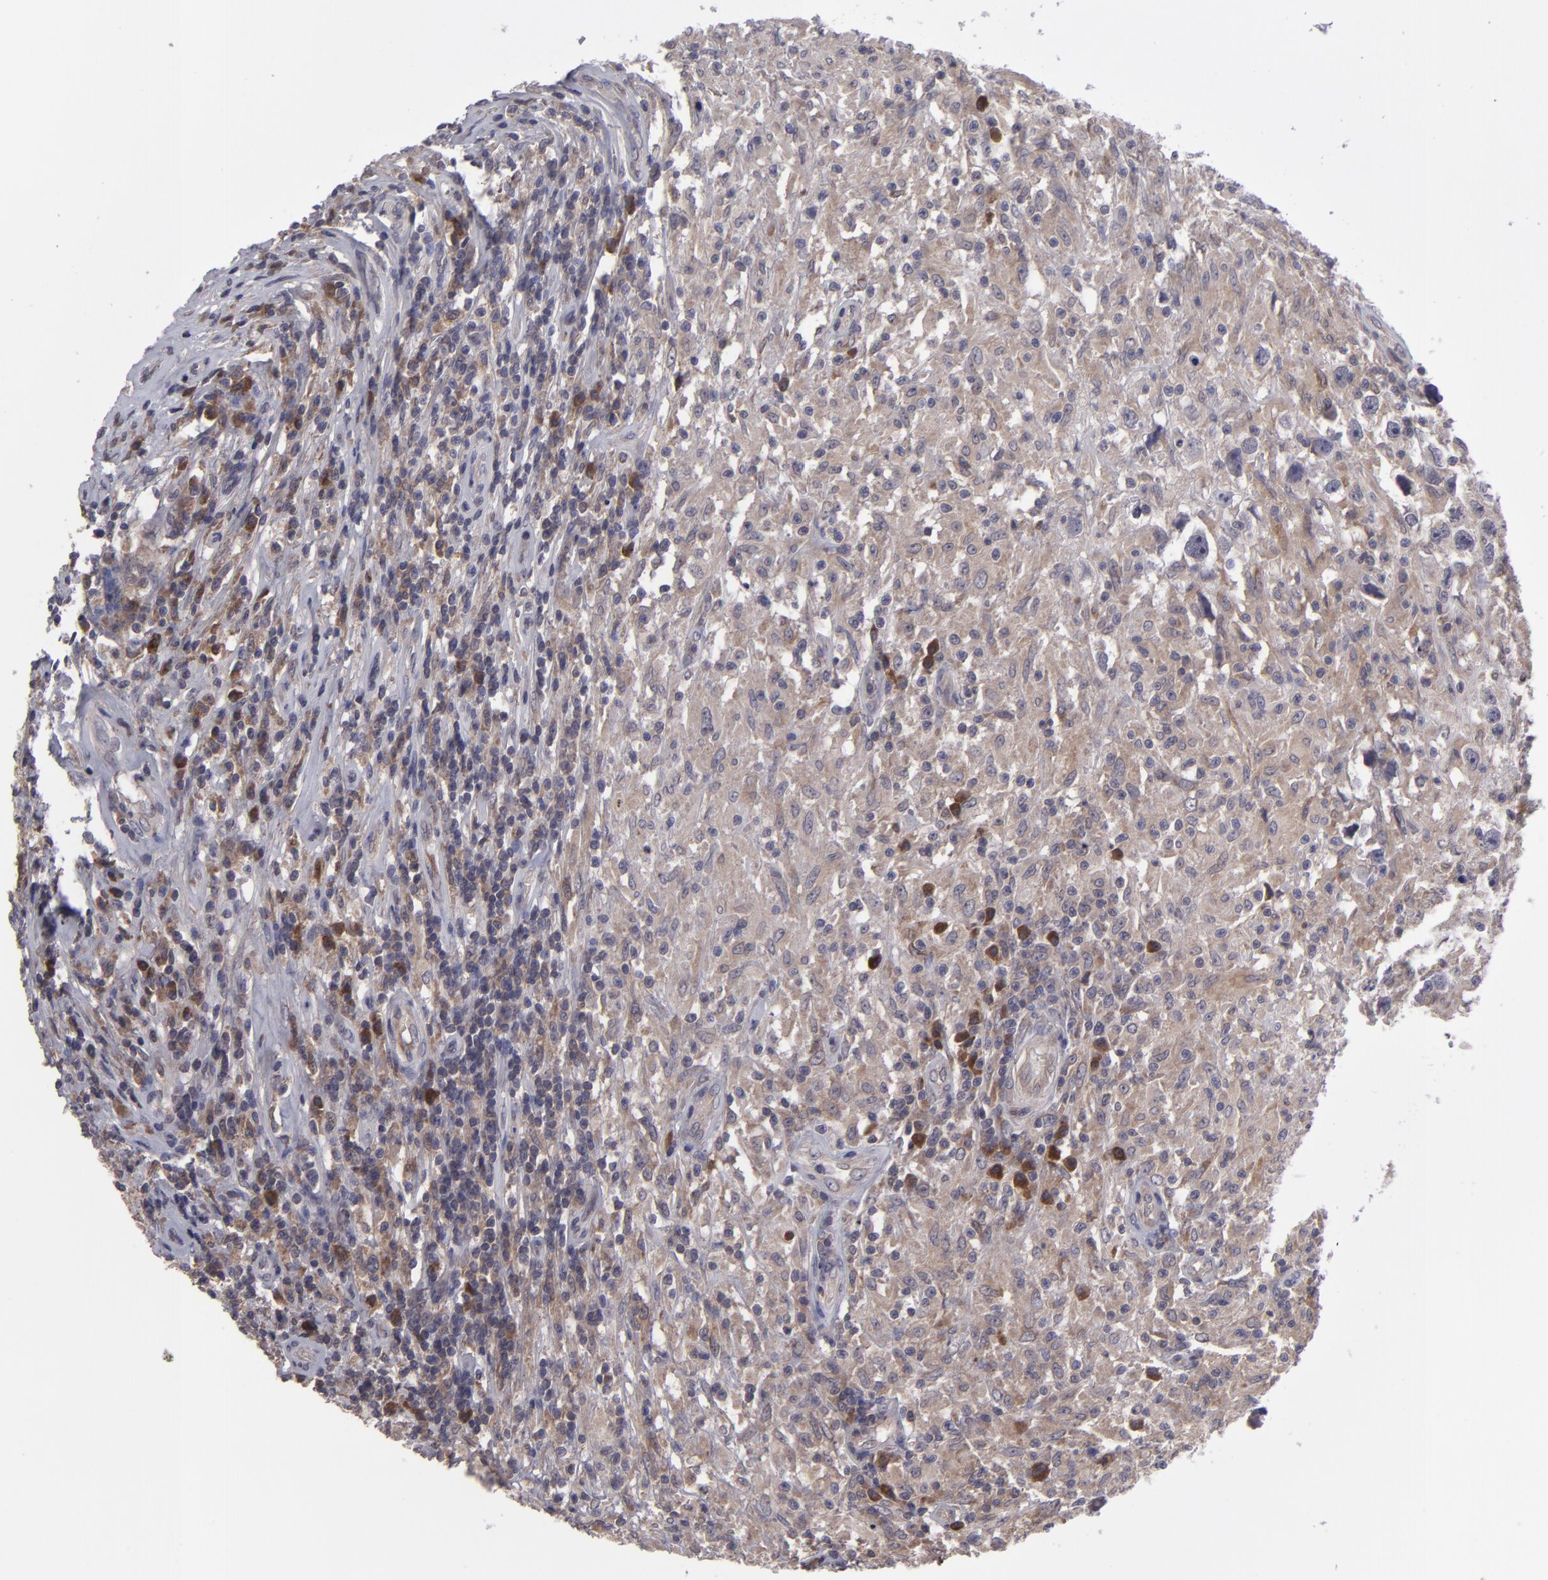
{"staining": {"intensity": "moderate", "quantity": ">75%", "location": "cytoplasmic/membranous"}, "tissue": "testis cancer", "cell_type": "Tumor cells", "image_type": "cancer", "snomed": [{"axis": "morphology", "description": "Seminoma, NOS"}, {"axis": "topography", "description": "Testis"}], "caption": "The histopathology image exhibits staining of testis seminoma, revealing moderate cytoplasmic/membranous protein positivity (brown color) within tumor cells.", "gene": "IL12A", "patient": {"sex": "male", "age": 34}}